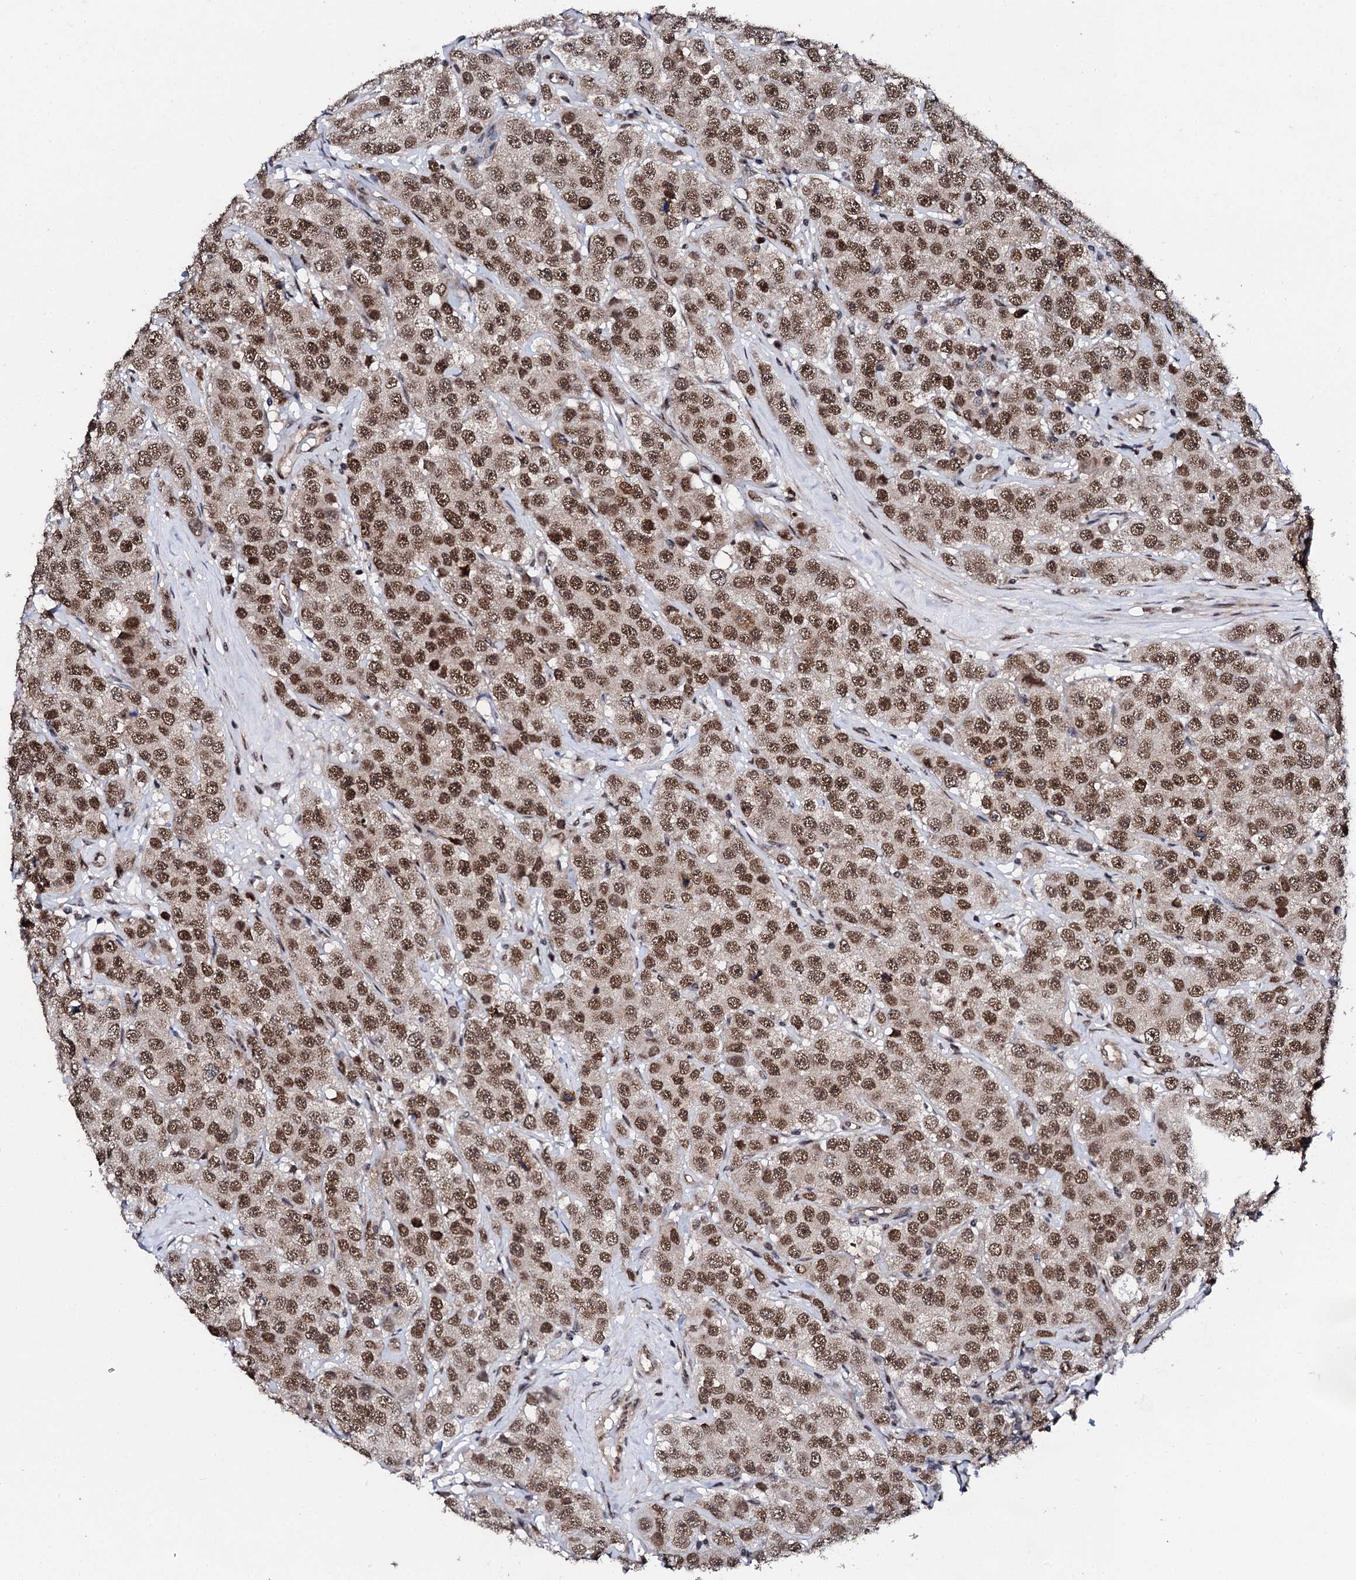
{"staining": {"intensity": "moderate", "quantity": ">75%", "location": "nuclear"}, "tissue": "testis cancer", "cell_type": "Tumor cells", "image_type": "cancer", "snomed": [{"axis": "morphology", "description": "Seminoma, NOS"}, {"axis": "topography", "description": "Testis"}], "caption": "A brown stain labels moderate nuclear expression of a protein in seminoma (testis) tumor cells. (IHC, brightfield microscopy, high magnification).", "gene": "CSTF3", "patient": {"sex": "male", "age": 28}}